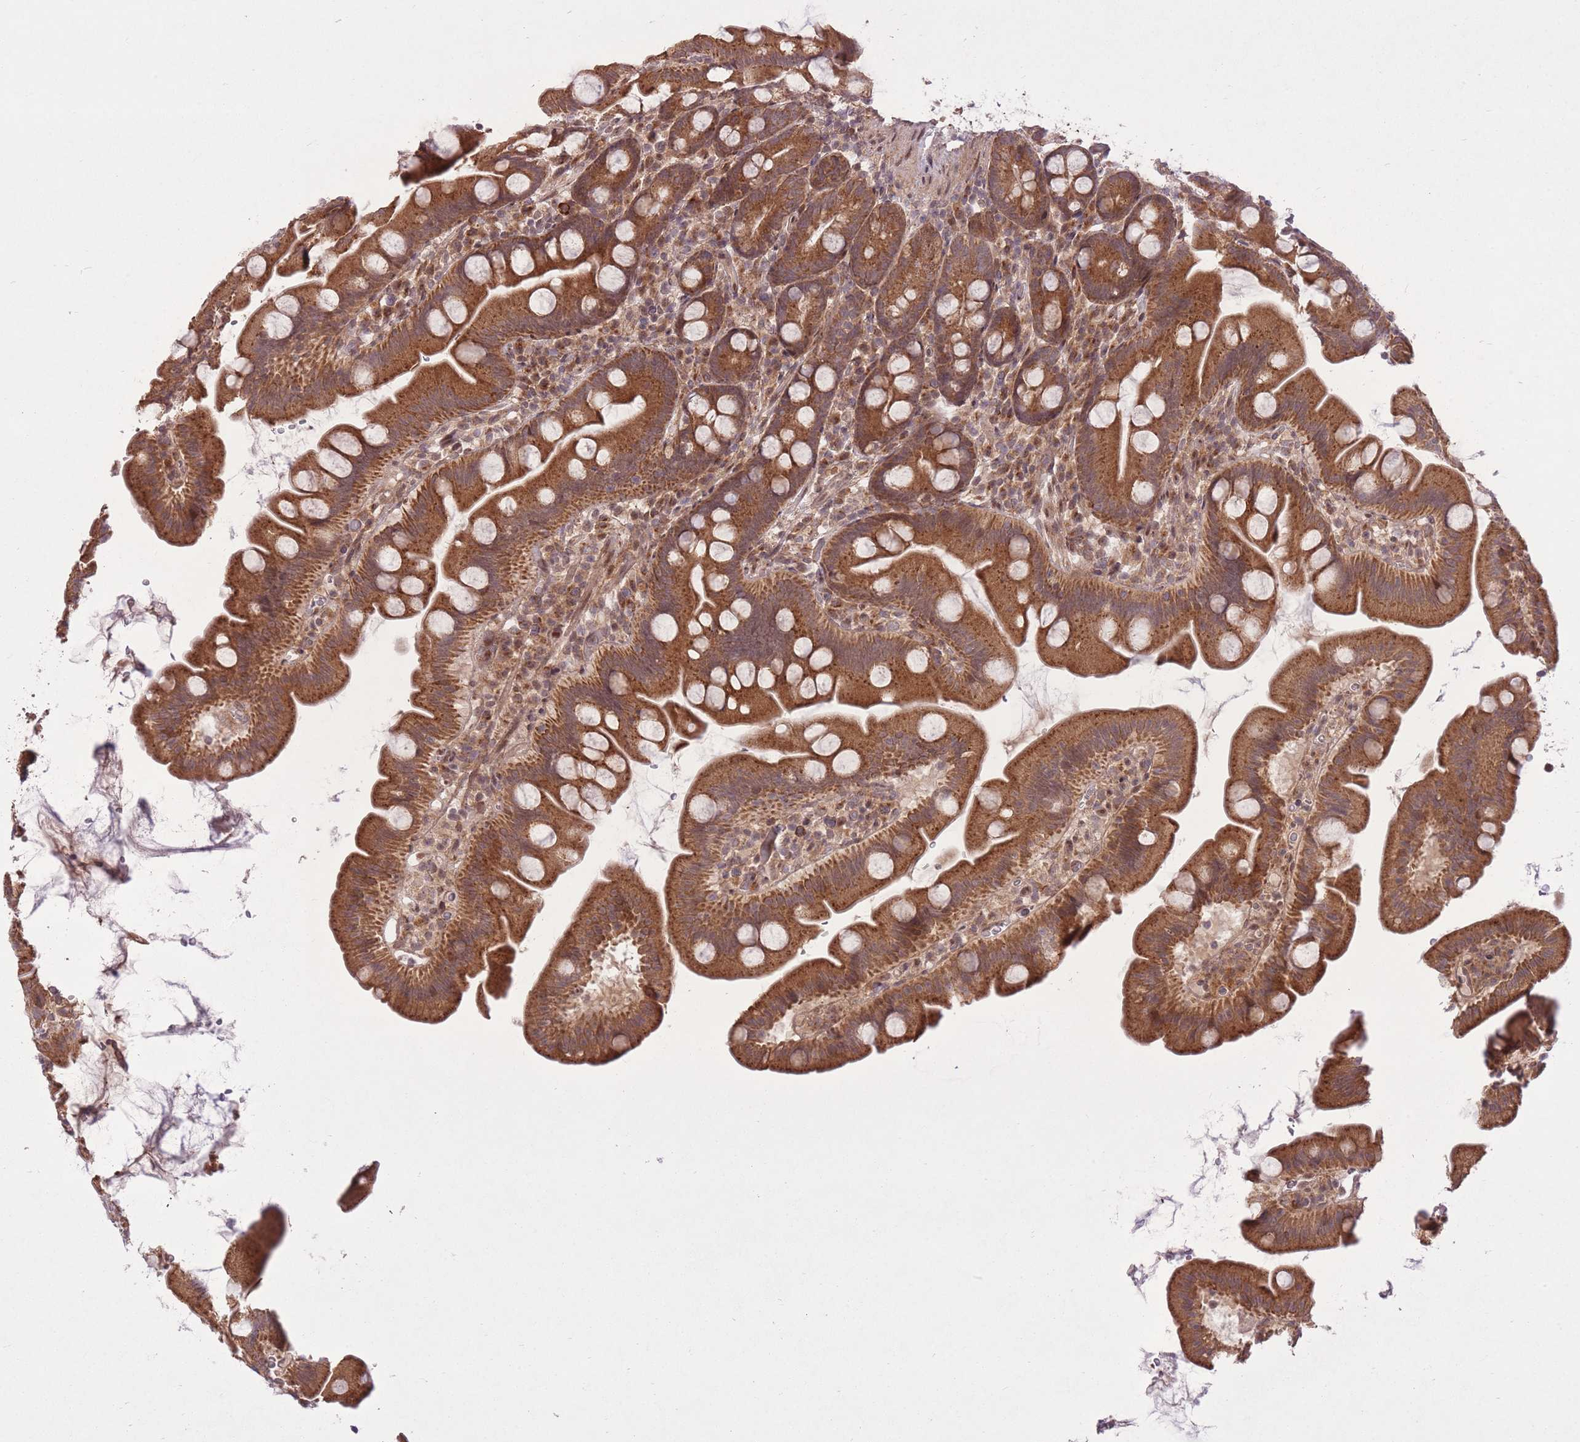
{"staining": {"intensity": "strong", "quantity": ">75%", "location": "cytoplasmic/membranous"}, "tissue": "small intestine", "cell_type": "Glandular cells", "image_type": "normal", "snomed": [{"axis": "morphology", "description": "Normal tissue, NOS"}, {"axis": "topography", "description": "Small intestine"}], "caption": "Benign small intestine was stained to show a protein in brown. There is high levels of strong cytoplasmic/membranous positivity in approximately >75% of glandular cells. (Brightfield microscopy of DAB IHC at high magnification).", "gene": "ZNF391", "patient": {"sex": "female", "age": 68}}